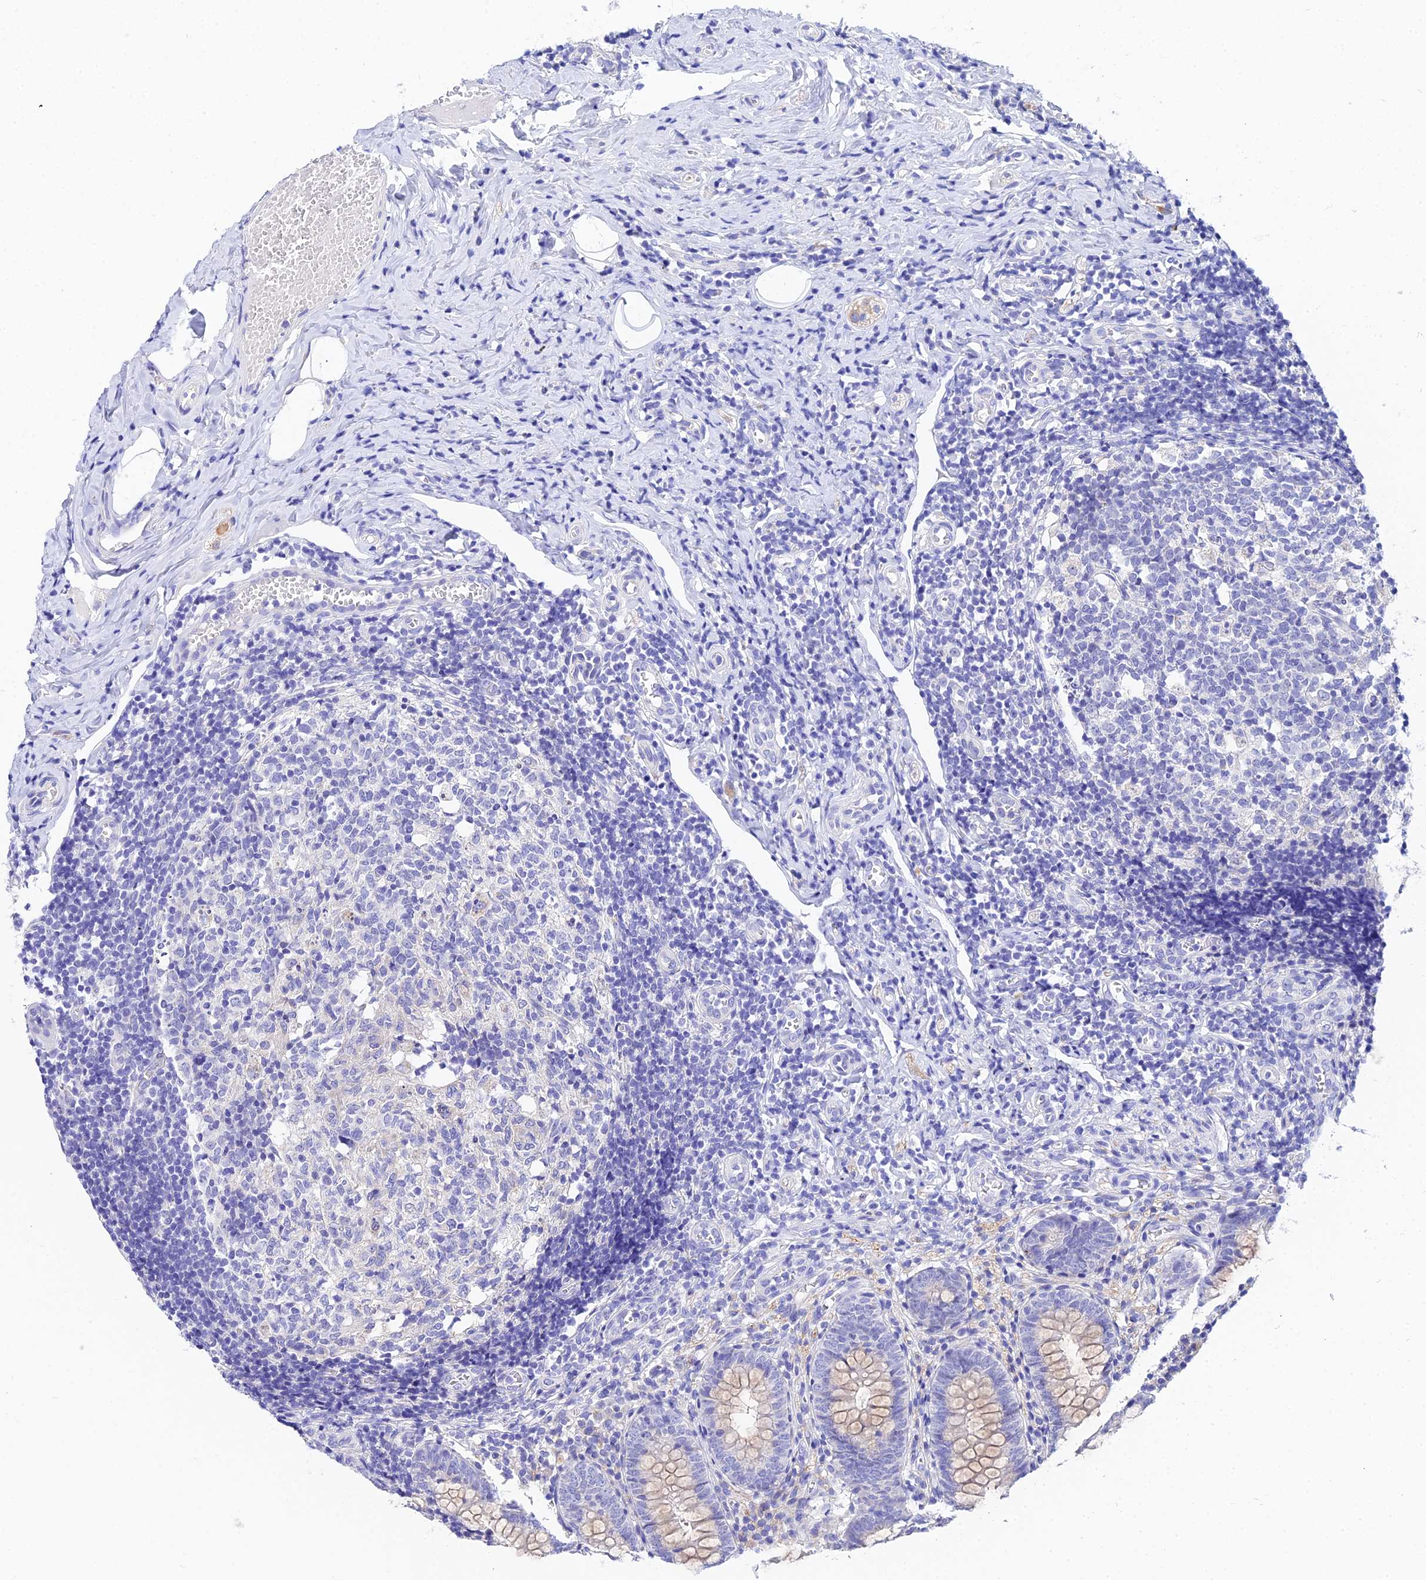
{"staining": {"intensity": "weak", "quantity": "<25%", "location": "cytoplasmic/membranous"}, "tissue": "appendix", "cell_type": "Glandular cells", "image_type": "normal", "snomed": [{"axis": "morphology", "description": "Normal tissue, NOS"}, {"axis": "topography", "description": "Appendix"}], "caption": "The IHC histopathology image has no significant staining in glandular cells of appendix.", "gene": "CEP41", "patient": {"sex": "male", "age": 8}}